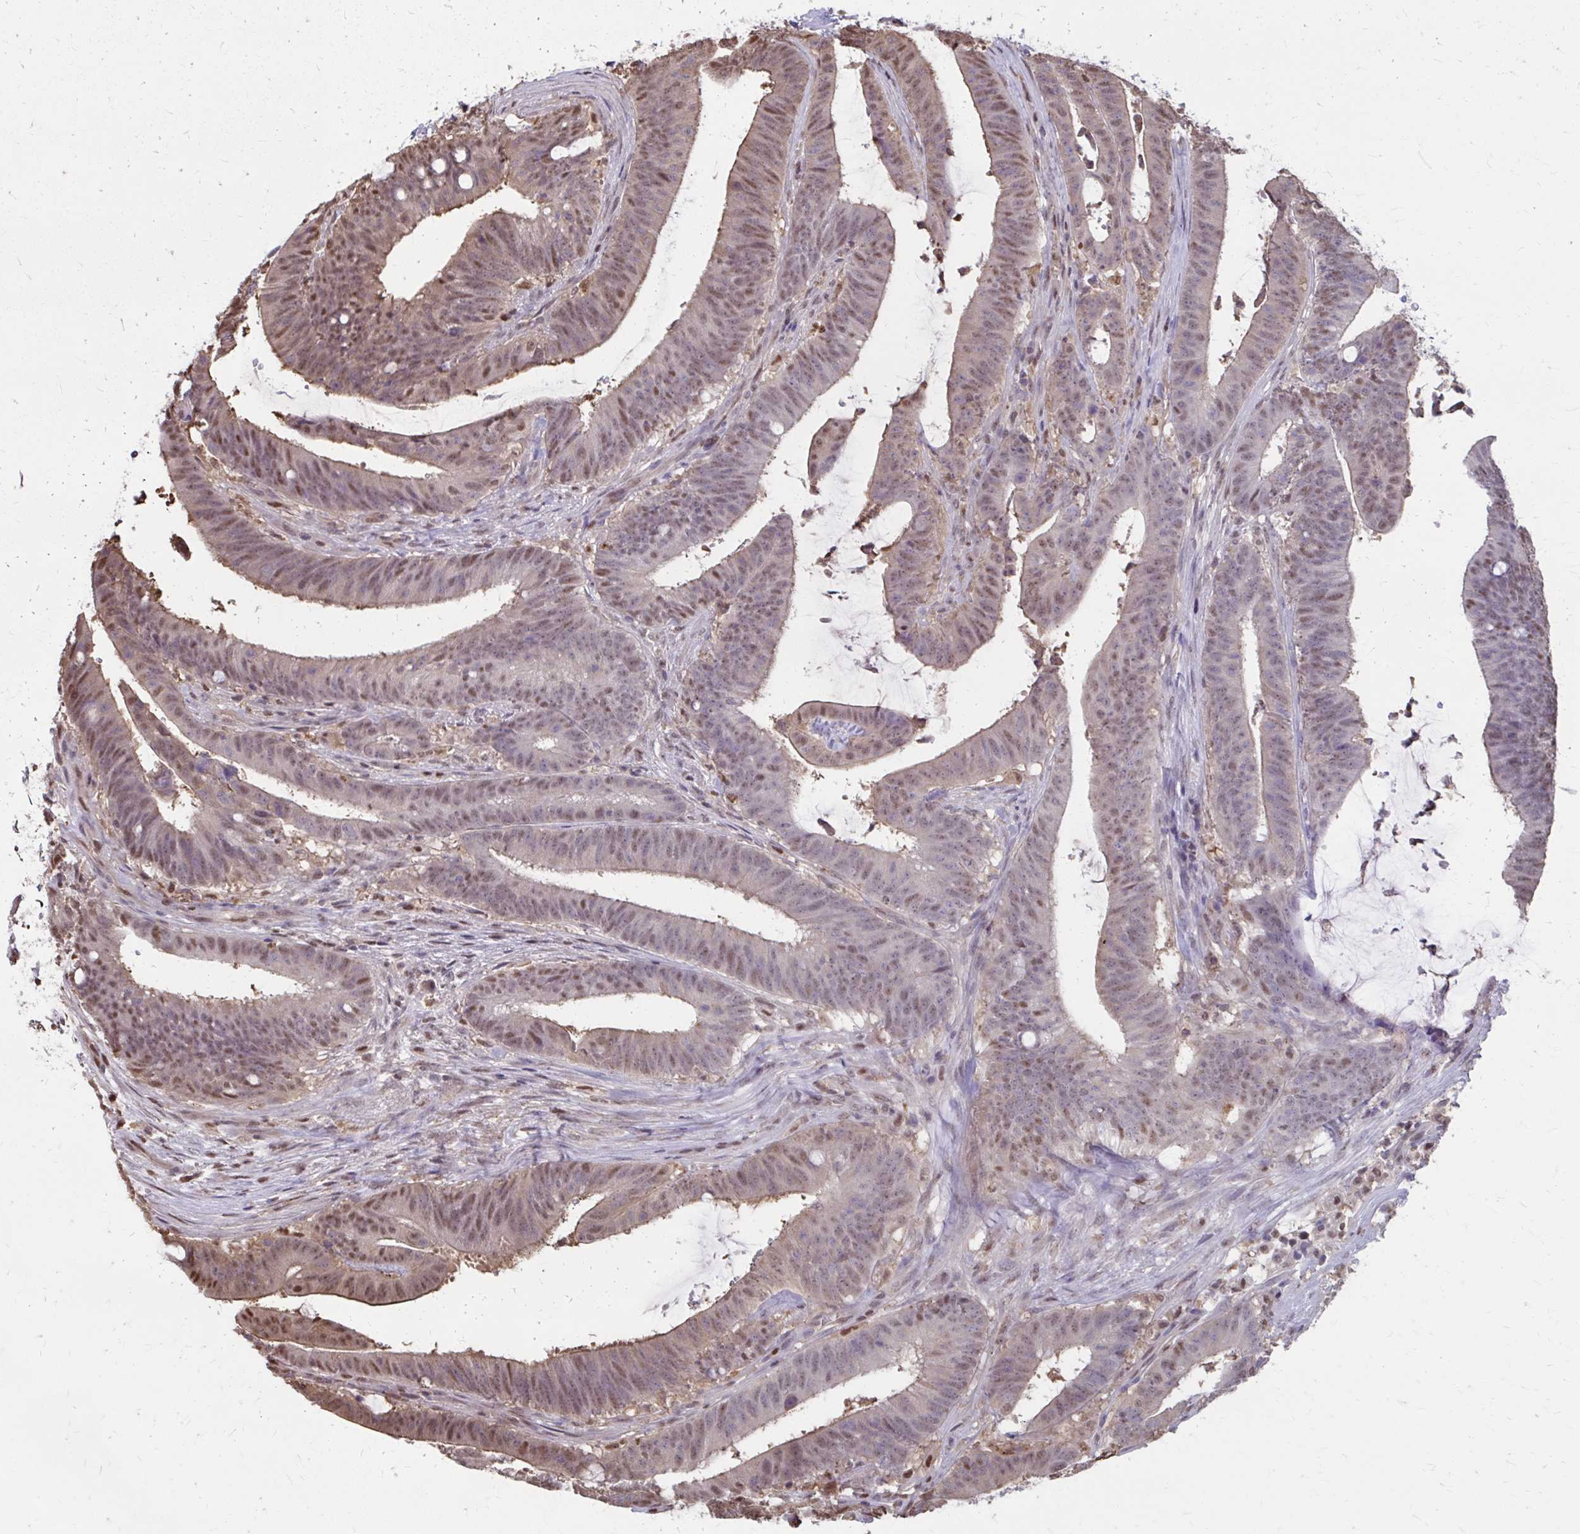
{"staining": {"intensity": "moderate", "quantity": "25%-75%", "location": "cytoplasmic/membranous,nuclear"}, "tissue": "colorectal cancer", "cell_type": "Tumor cells", "image_type": "cancer", "snomed": [{"axis": "morphology", "description": "Adenocarcinoma, NOS"}, {"axis": "topography", "description": "Colon"}], "caption": "Human adenocarcinoma (colorectal) stained for a protein (brown) demonstrates moderate cytoplasmic/membranous and nuclear positive positivity in about 25%-75% of tumor cells.", "gene": "ING4", "patient": {"sex": "female", "age": 43}}